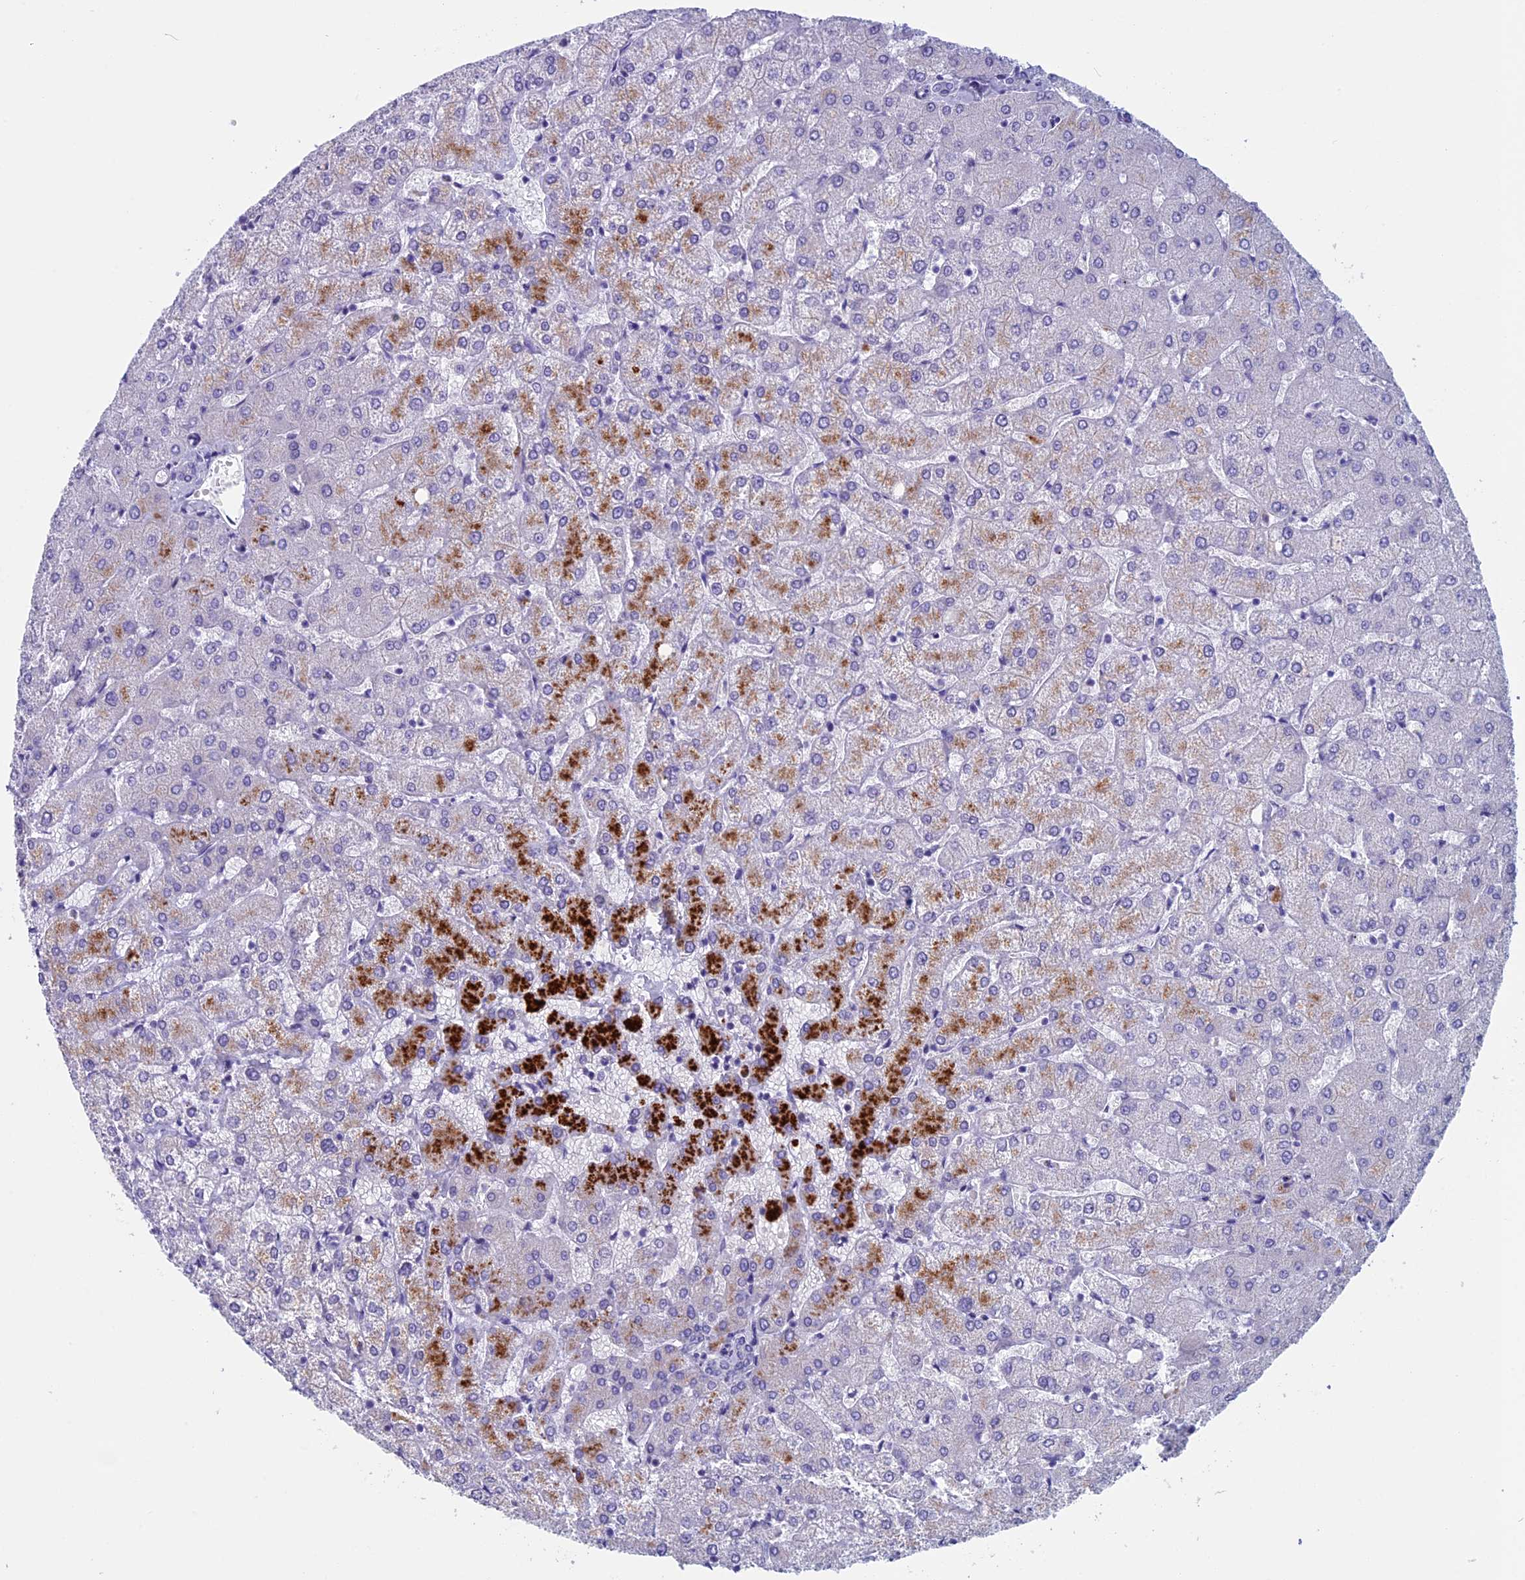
{"staining": {"intensity": "negative", "quantity": "none", "location": "none"}, "tissue": "liver", "cell_type": "Cholangiocytes", "image_type": "normal", "snomed": [{"axis": "morphology", "description": "Normal tissue, NOS"}, {"axis": "topography", "description": "Liver"}], "caption": "This micrograph is of benign liver stained with immunohistochemistry to label a protein in brown with the nuclei are counter-stained blue. There is no staining in cholangiocytes. (Immunohistochemistry (ihc), brightfield microscopy, high magnification).", "gene": "ZNF563", "patient": {"sex": "female", "age": 54}}